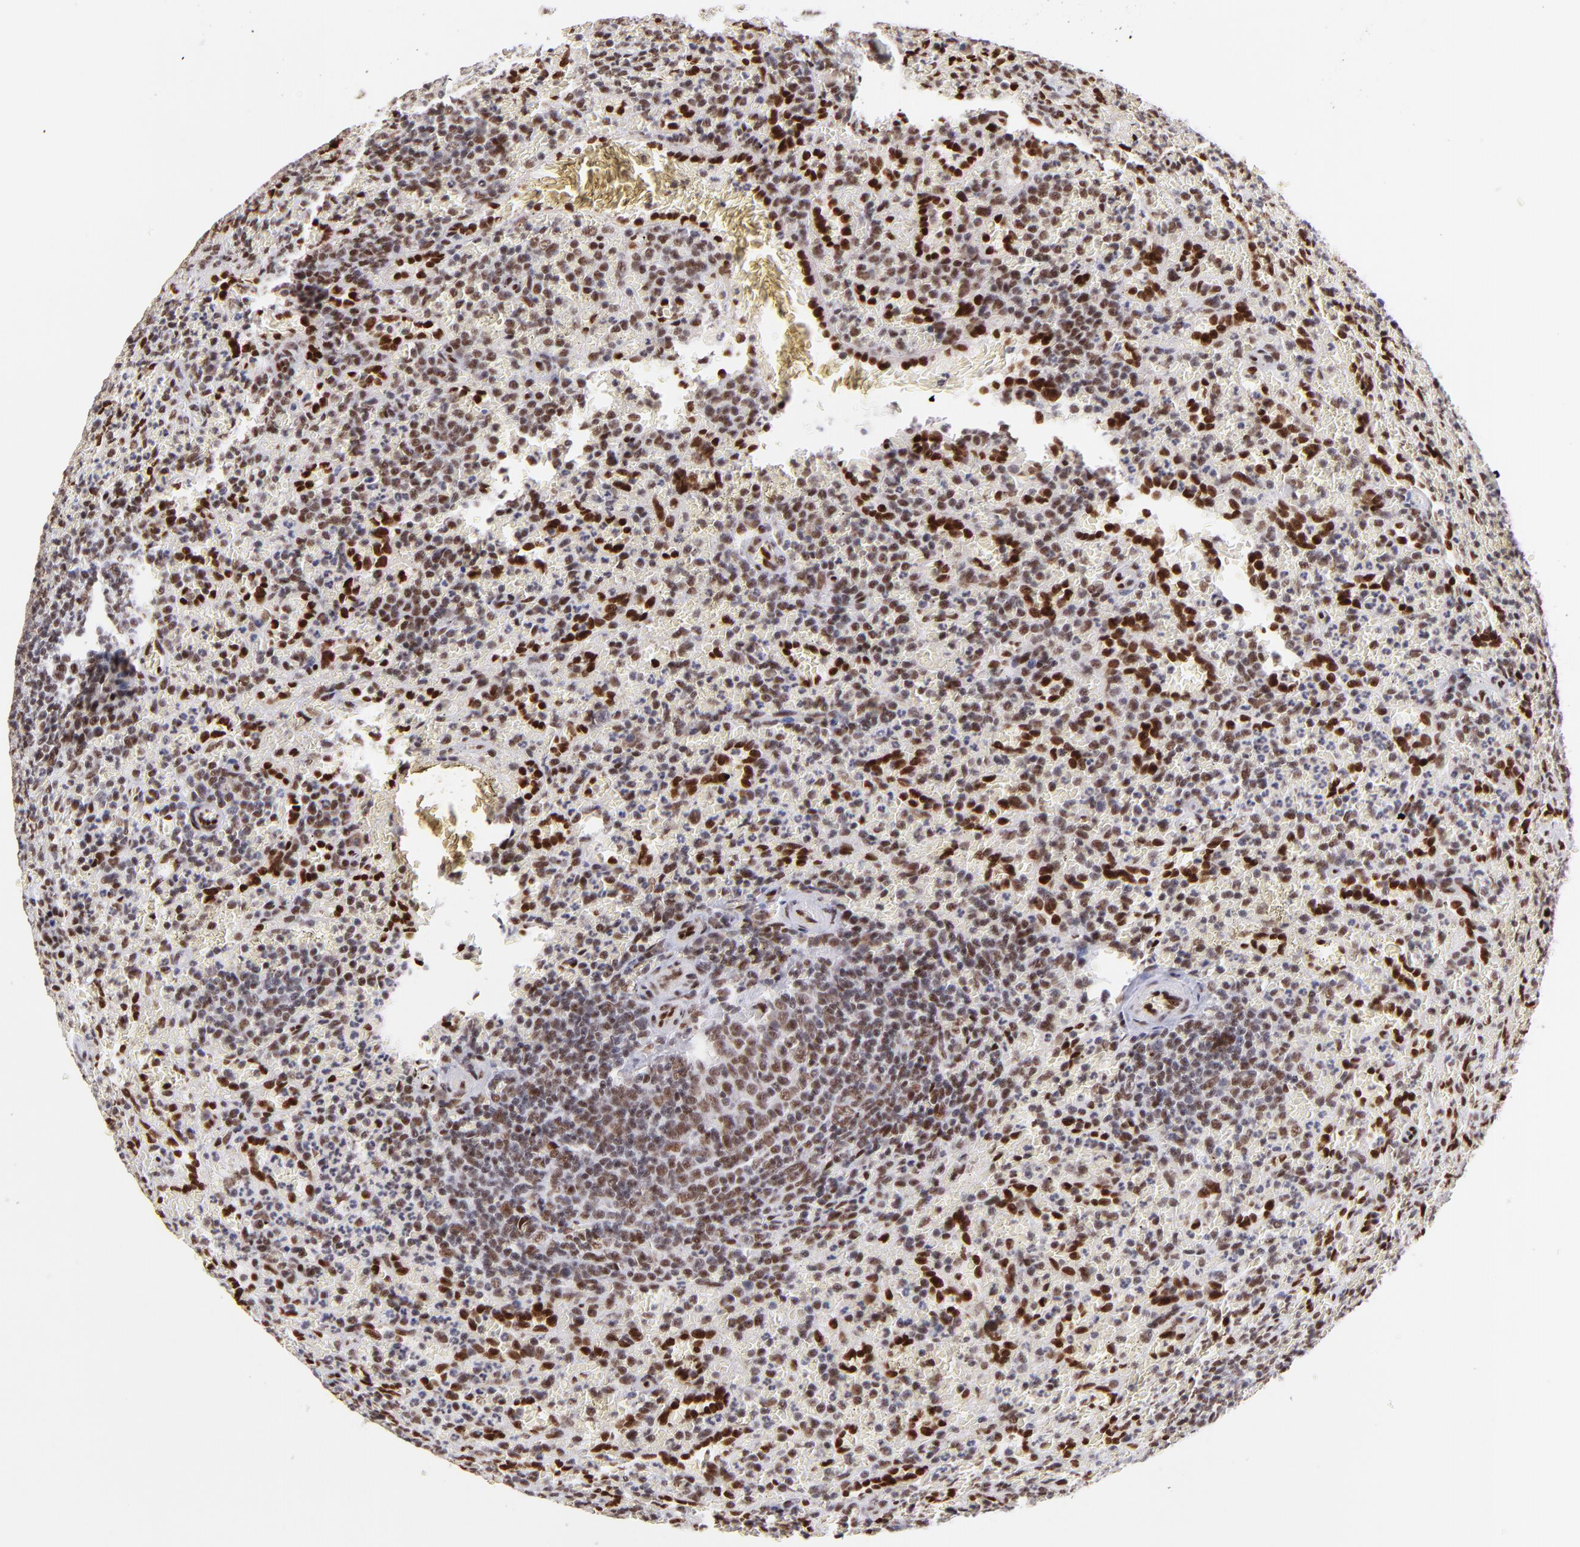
{"staining": {"intensity": "strong", "quantity": ">75%", "location": "nuclear"}, "tissue": "lymphoma", "cell_type": "Tumor cells", "image_type": "cancer", "snomed": [{"axis": "morphology", "description": "Malignant lymphoma, non-Hodgkin's type, Low grade"}, {"axis": "topography", "description": "Spleen"}], "caption": "Protein analysis of lymphoma tissue reveals strong nuclear expression in approximately >75% of tumor cells. The protein is stained brown, and the nuclei are stained in blue (DAB (3,3'-diaminobenzidine) IHC with brightfield microscopy, high magnification).", "gene": "MIDEAS", "patient": {"sex": "female", "age": 64}}